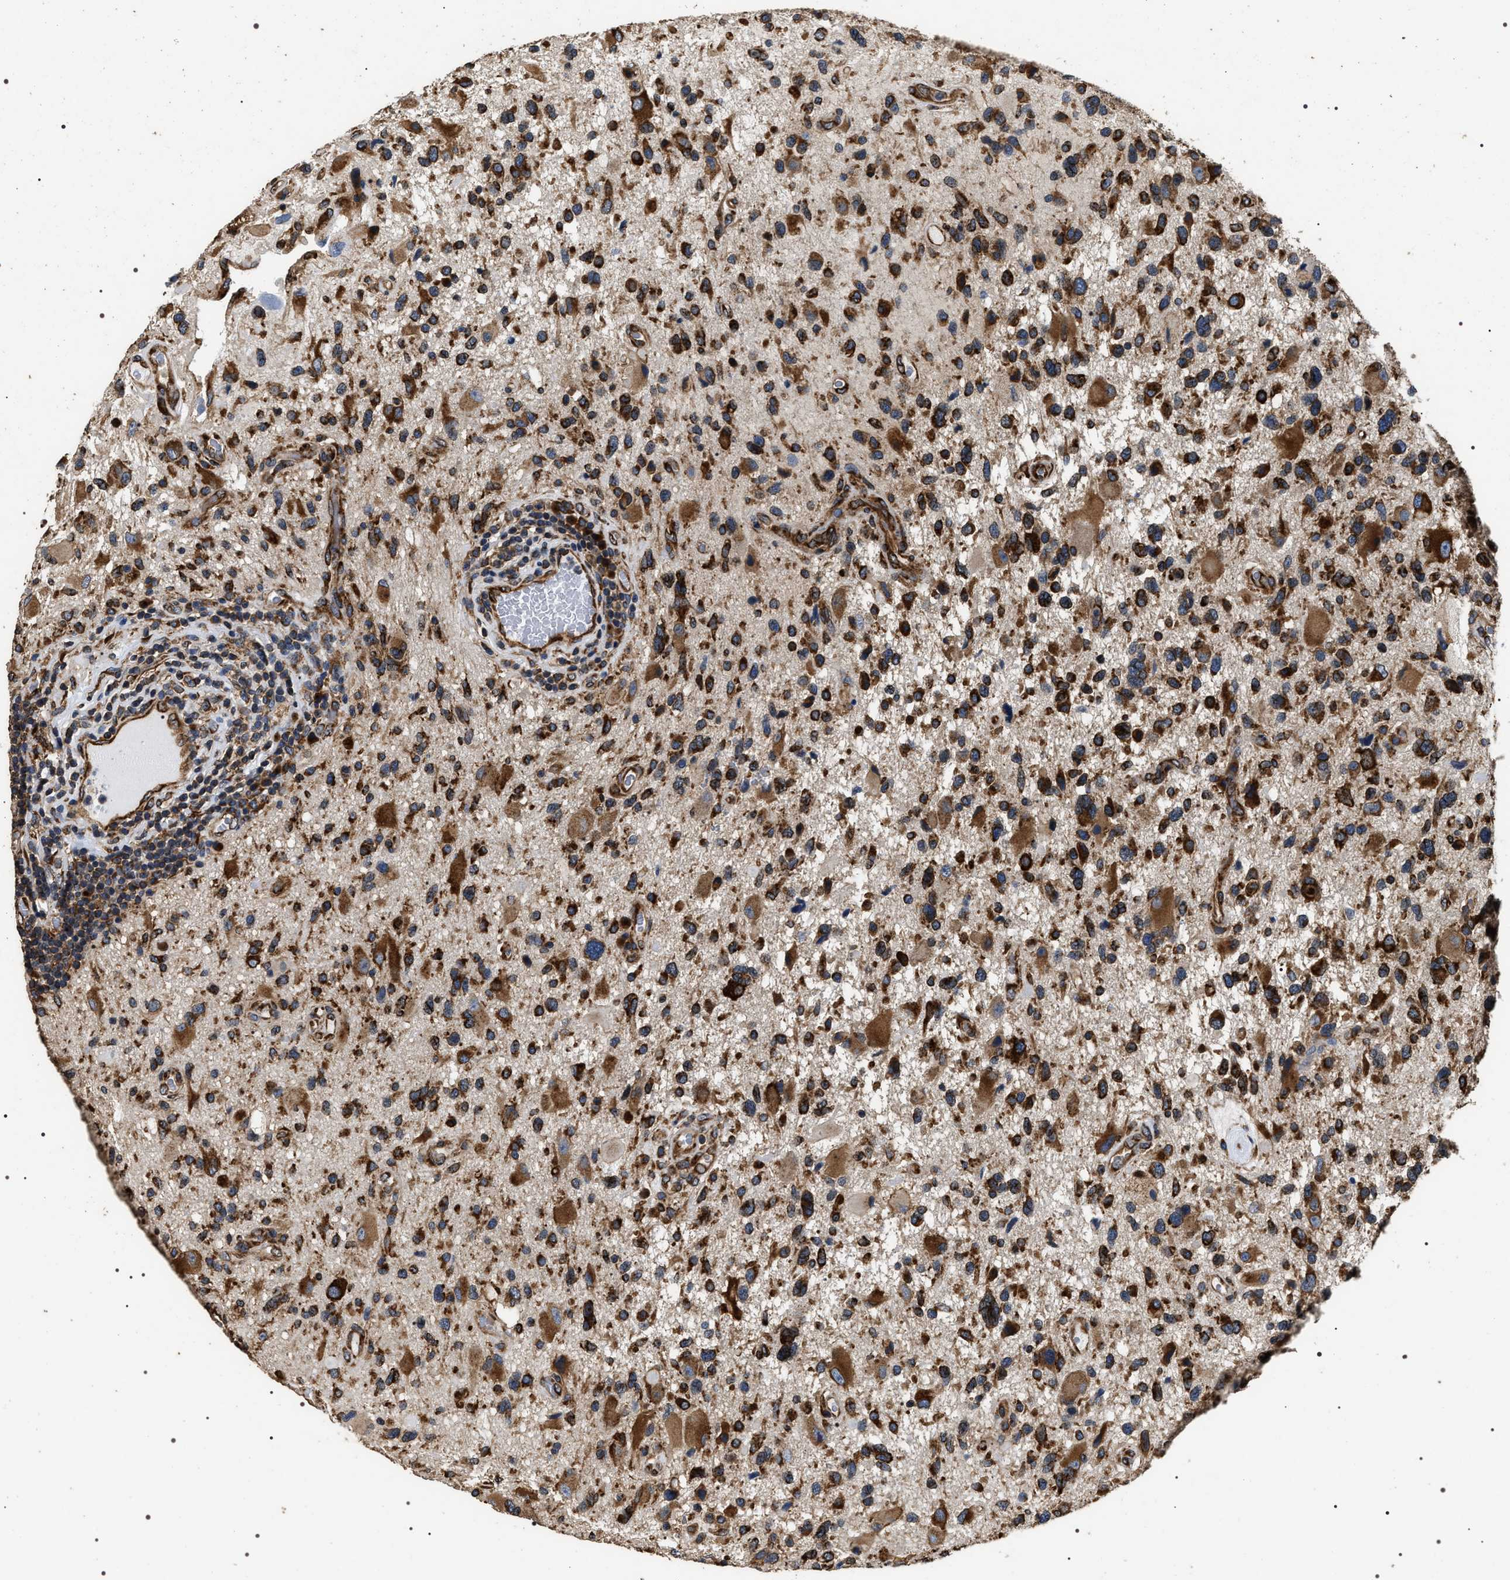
{"staining": {"intensity": "strong", "quantity": ">75%", "location": "cytoplasmic/membranous"}, "tissue": "glioma", "cell_type": "Tumor cells", "image_type": "cancer", "snomed": [{"axis": "morphology", "description": "Glioma, malignant, High grade"}, {"axis": "topography", "description": "Brain"}], "caption": "Protein expression by IHC shows strong cytoplasmic/membranous positivity in approximately >75% of tumor cells in glioma. The staining is performed using DAB brown chromogen to label protein expression. The nuclei are counter-stained blue using hematoxylin.", "gene": "KTN1", "patient": {"sex": "male", "age": 33}}